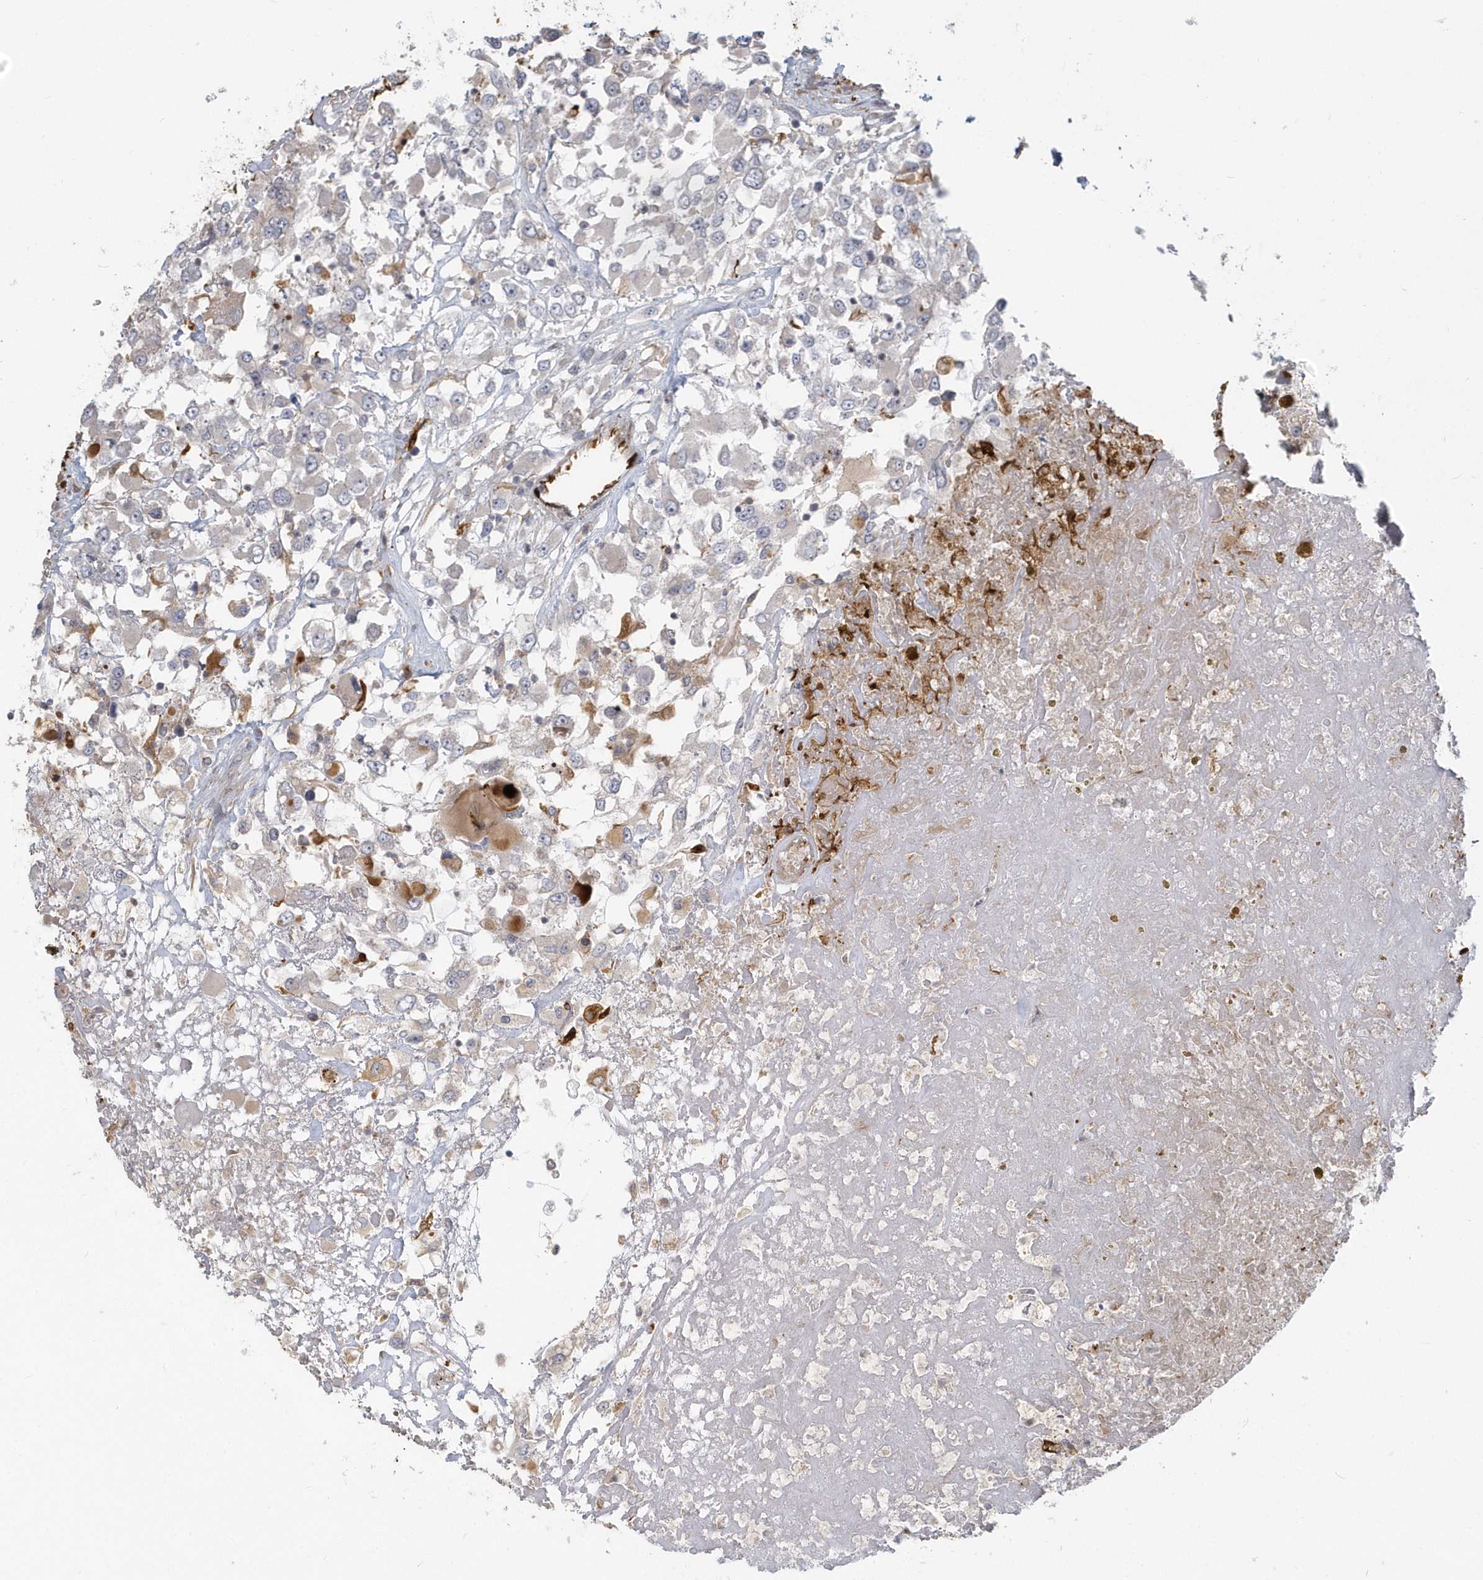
{"staining": {"intensity": "moderate", "quantity": "<25%", "location": "cytoplasmic/membranous"}, "tissue": "renal cancer", "cell_type": "Tumor cells", "image_type": "cancer", "snomed": [{"axis": "morphology", "description": "Adenocarcinoma, NOS"}, {"axis": "topography", "description": "Kidney"}], "caption": "Protein staining of renal cancer tissue displays moderate cytoplasmic/membranous expression in approximately <25% of tumor cells.", "gene": "NAPB", "patient": {"sex": "female", "age": 52}}